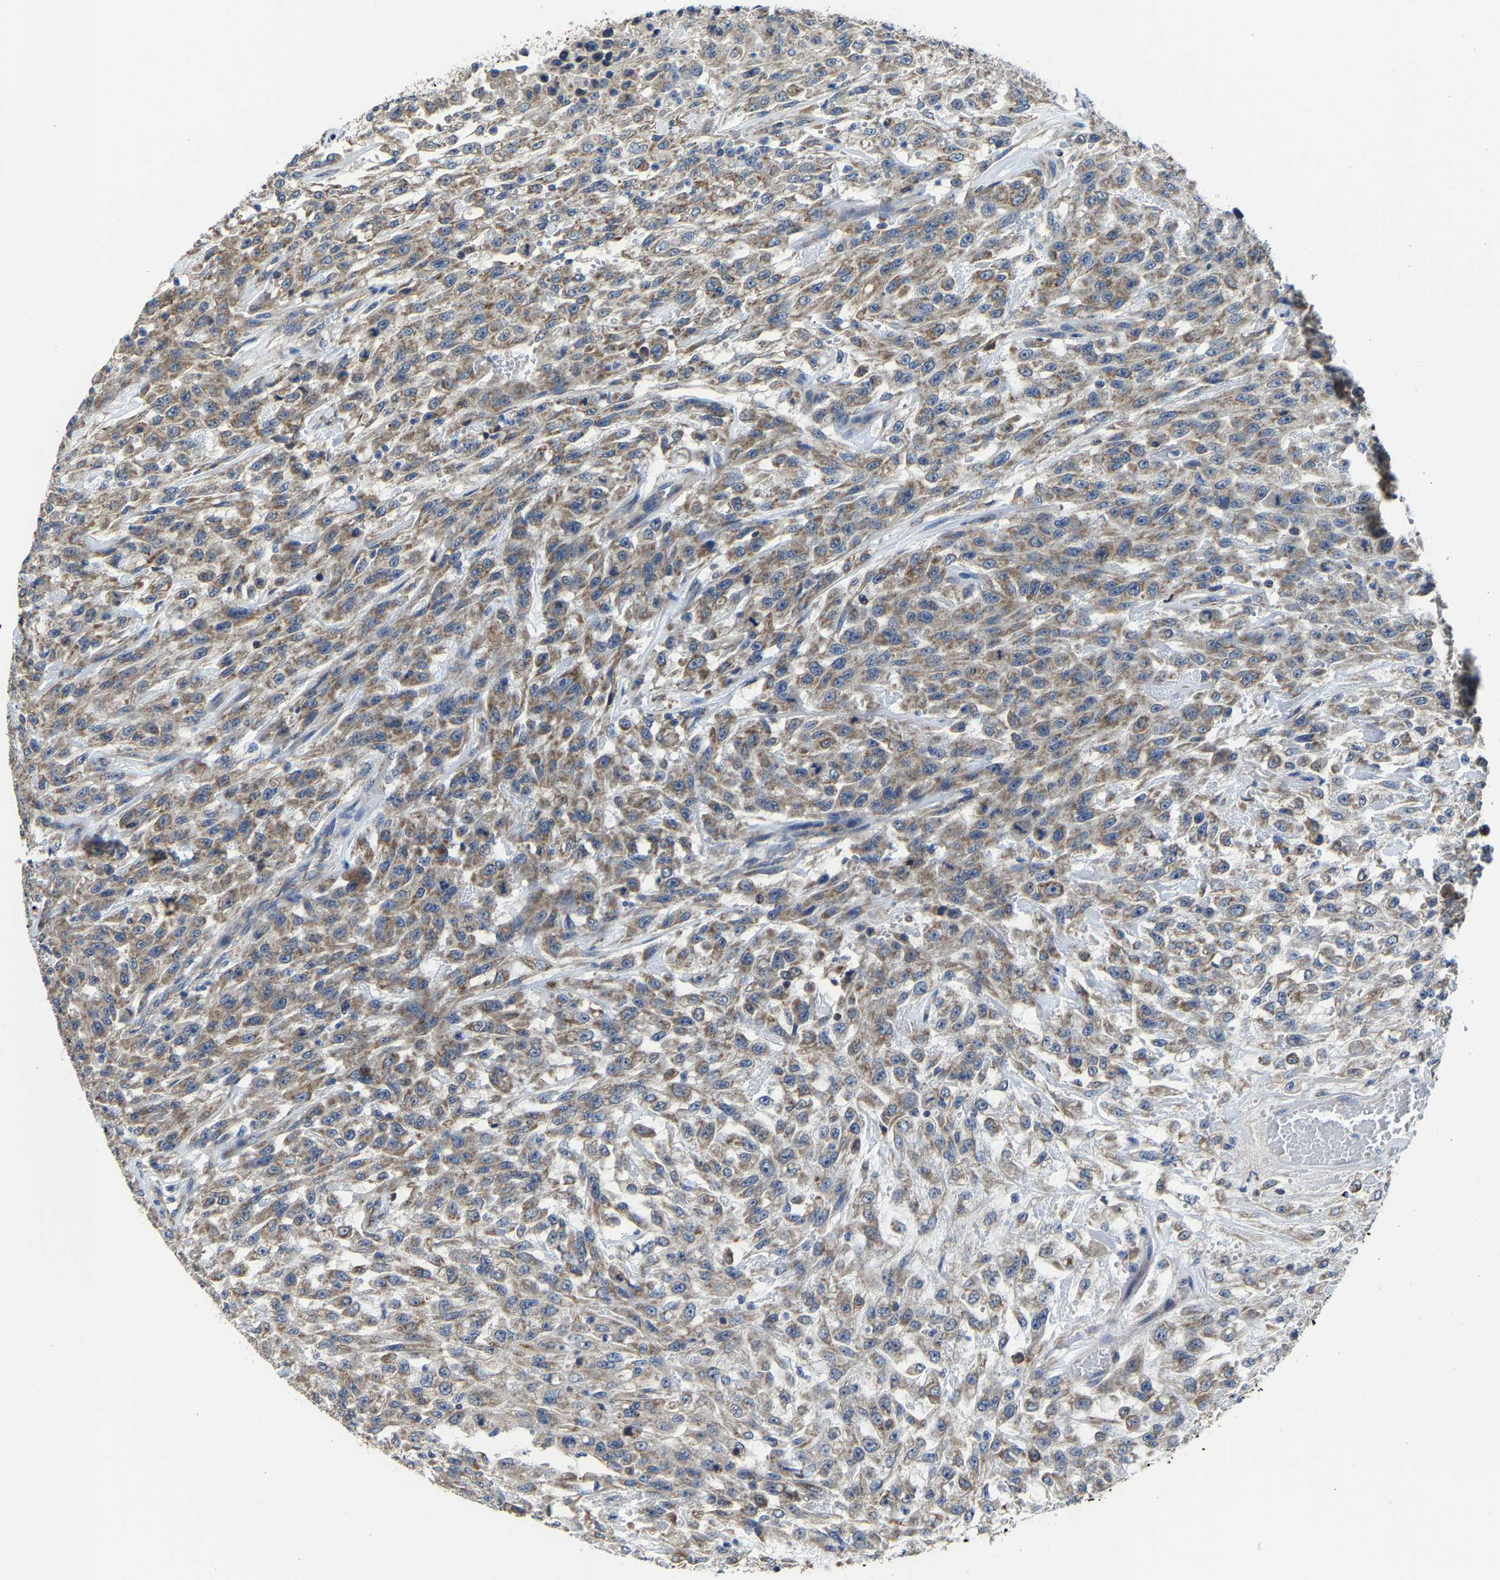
{"staining": {"intensity": "moderate", "quantity": ">75%", "location": "cytoplasmic/membranous"}, "tissue": "urothelial cancer", "cell_type": "Tumor cells", "image_type": "cancer", "snomed": [{"axis": "morphology", "description": "Urothelial carcinoma, High grade"}, {"axis": "topography", "description": "Urinary bladder"}], "caption": "Protein staining by IHC demonstrates moderate cytoplasmic/membranous staining in approximately >75% of tumor cells in urothelial cancer.", "gene": "AGK", "patient": {"sex": "male", "age": 46}}